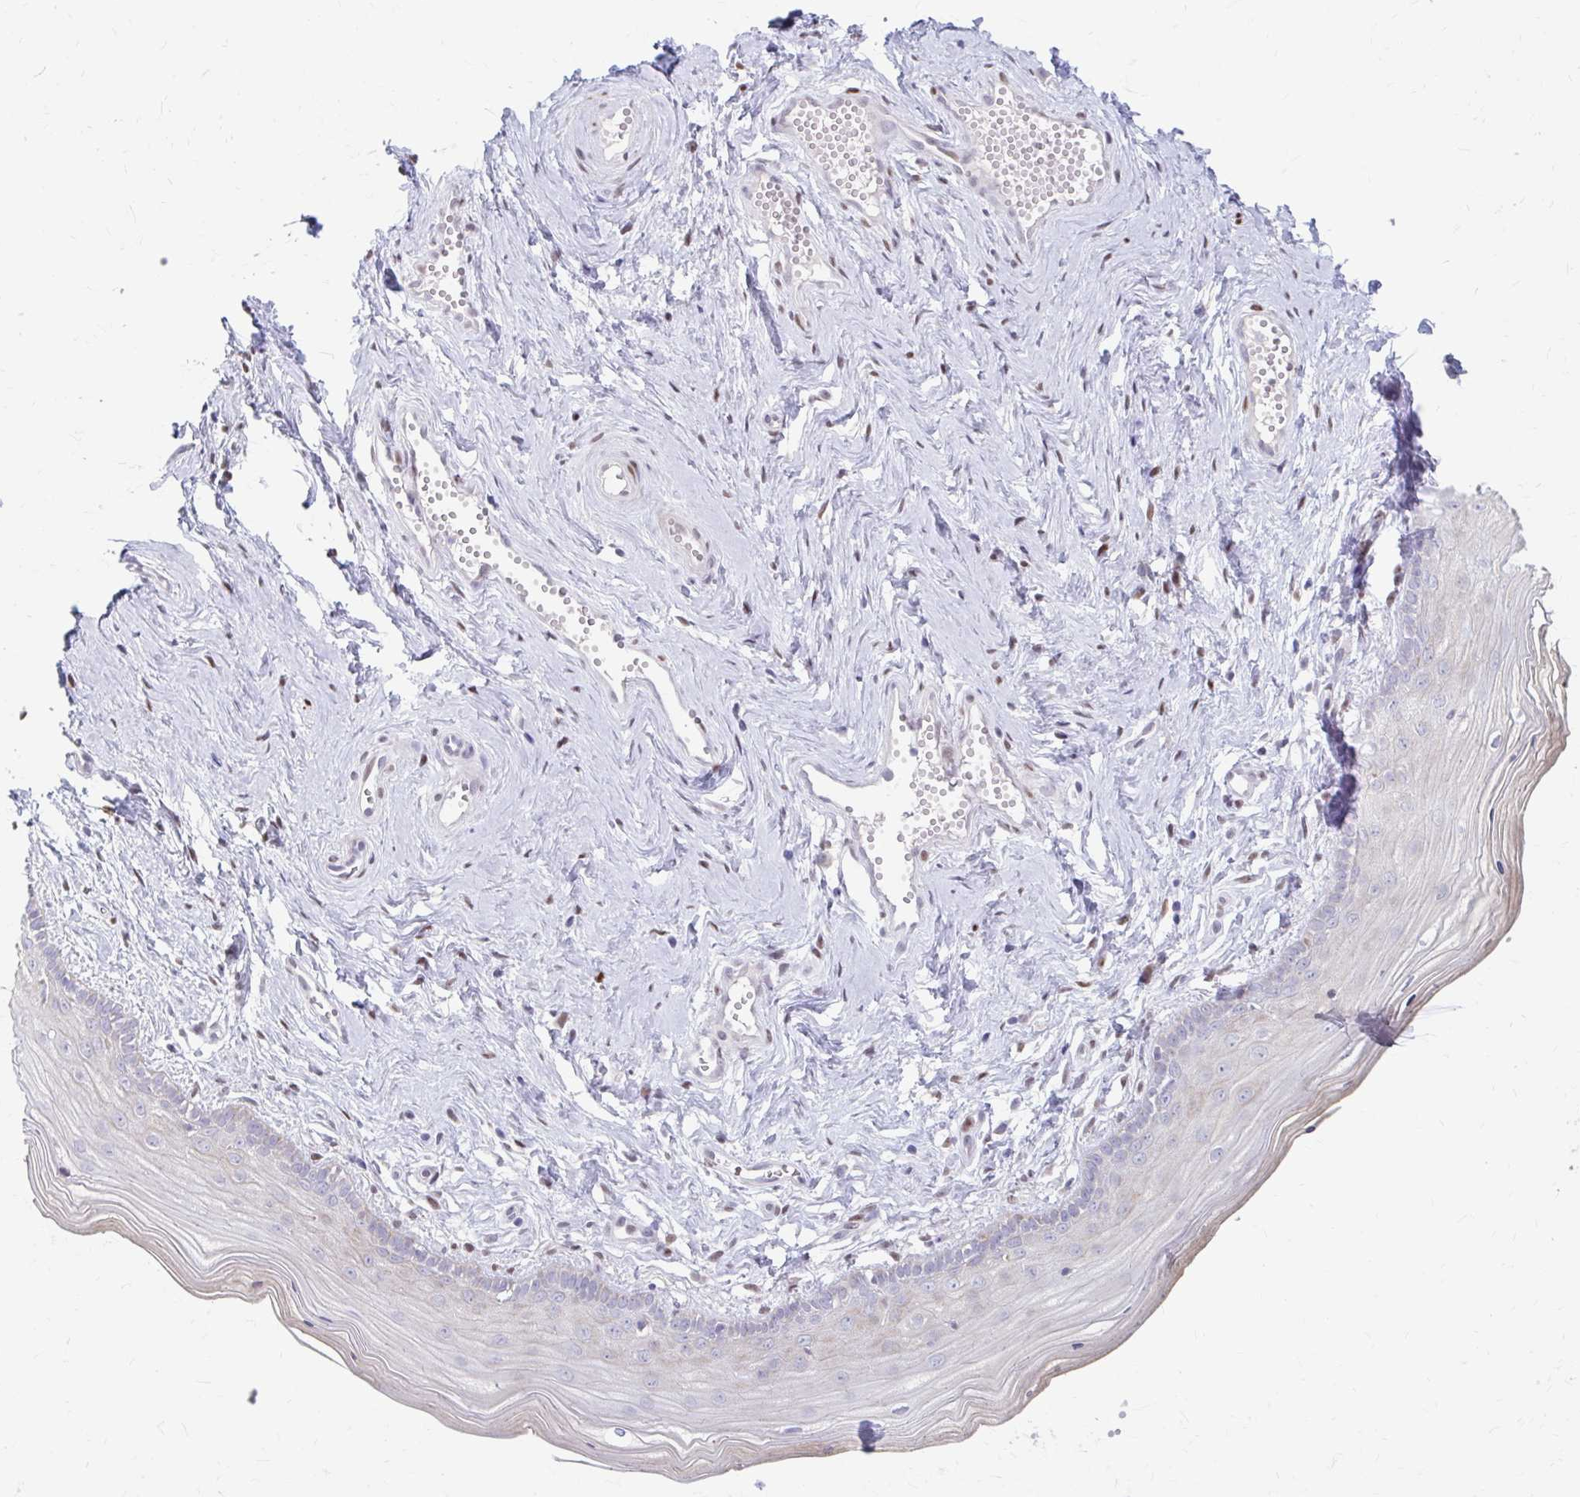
{"staining": {"intensity": "weak", "quantity": "25%-75%", "location": "cytoplasmic/membranous"}, "tissue": "vagina", "cell_type": "Squamous epithelial cells", "image_type": "normal", "snomed": [{"axis": "morphology", "description": "Normal tissue, NOS"}, {"axis": "topography", "description": "Vagina"}], "caption": "There is low levels of weak cytoplasmic/membranous positivity in squamous epithelial cells of normal vagina, as demonstrated by immunohistochemical staining (brown color).", "gene": "BEAN1", "patient": {"sex": "female", "age": 38}}